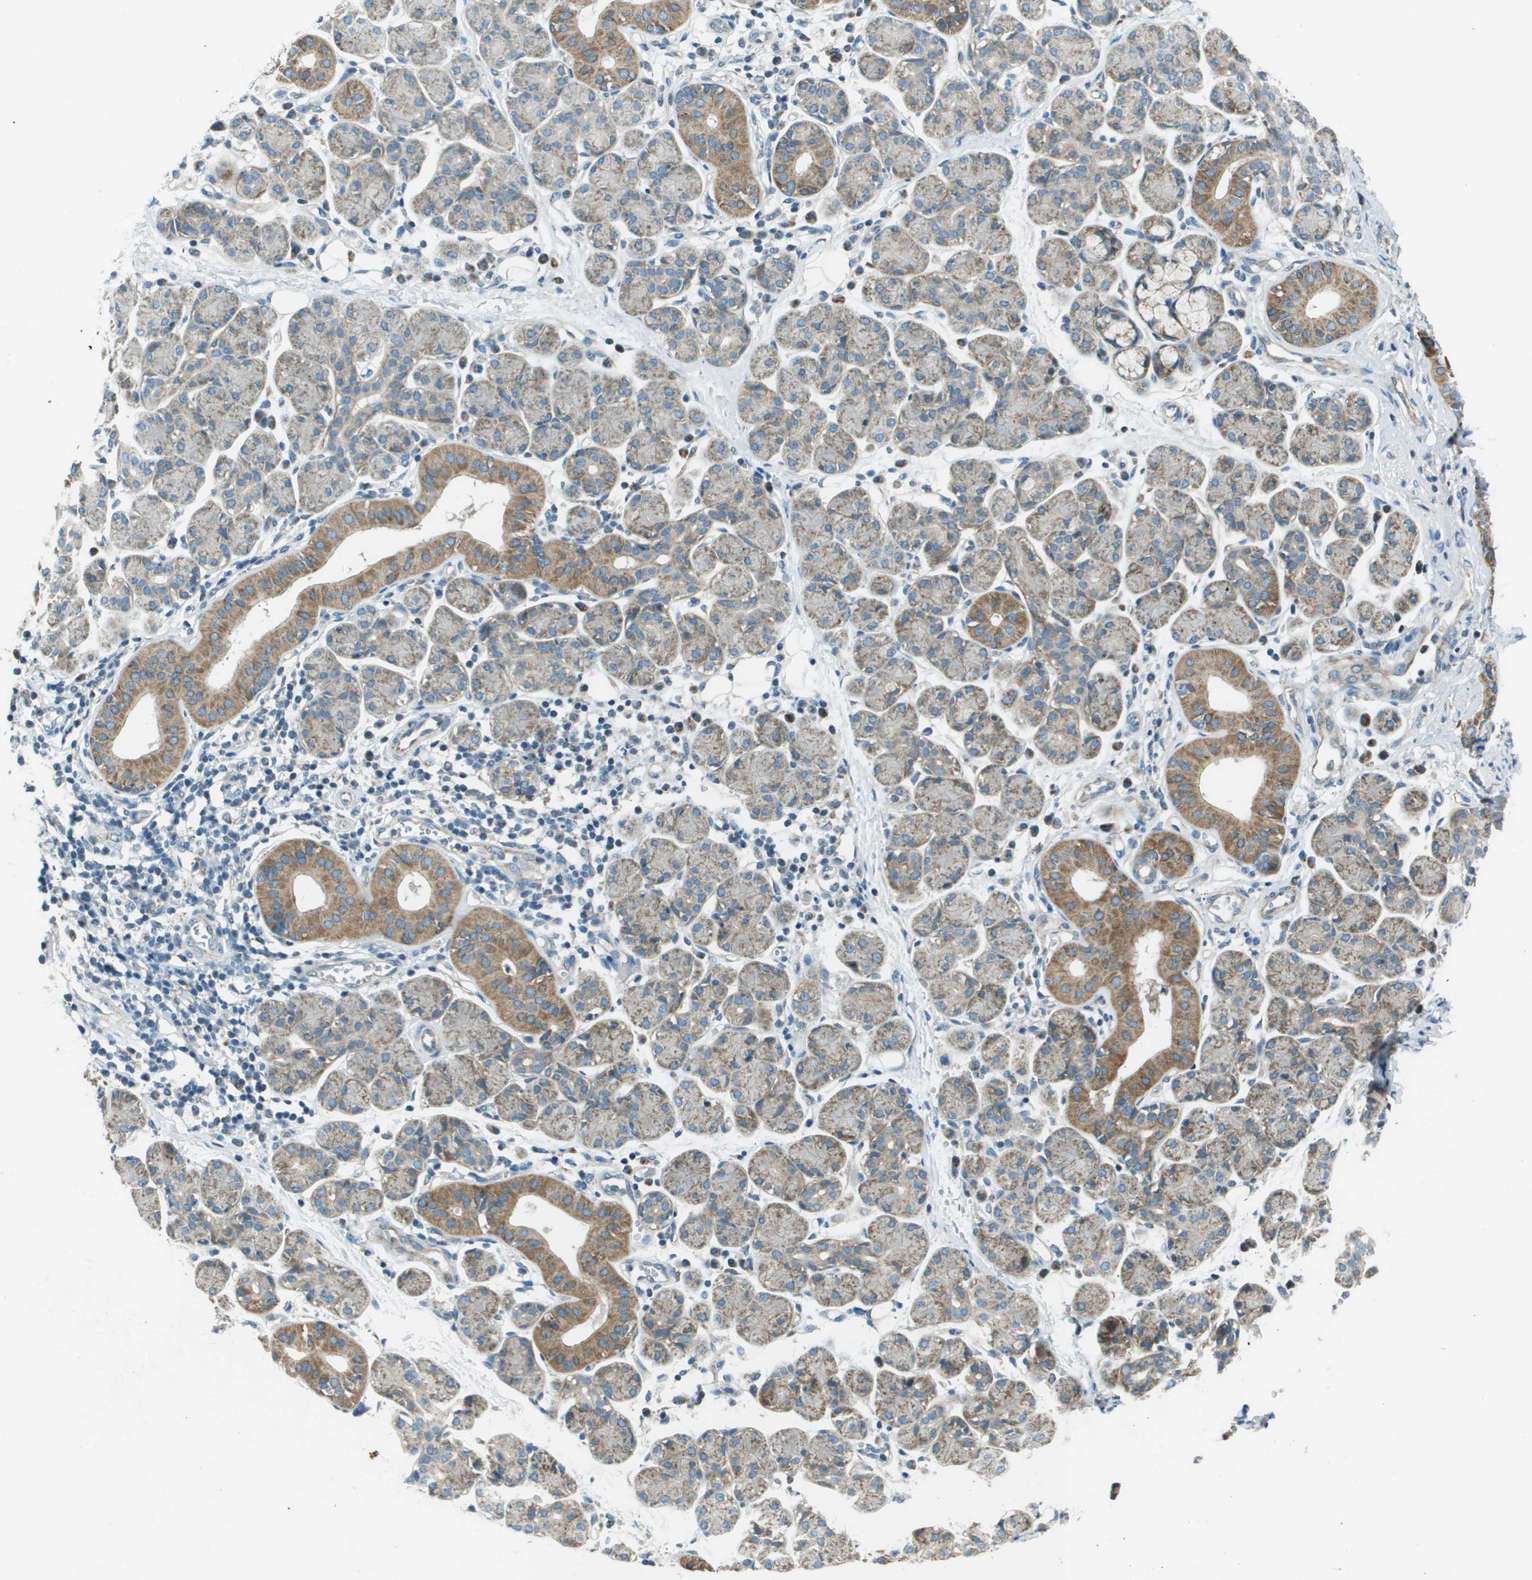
{"staining": {"intensity": "moderate", "quantity": "25%-75%", "location": "cytoplasmic/membranous"}, "tissue": "salivary gland", "cell_type": "Glandular cells", "image_type": "normal", "snomed": [{"axis": "morphology", "description": "Normal tissue, NOS"}, {"axis": "morphology", "description": "Inflammation, NOS"}, {"axis": "topography", "description": "Lymph node"}, {"axis": "topography", "description": "Salivary gland"}], "caption": "Immunohistochemistry of unremarkable human salivary gland demonstrates medium levels of moderate cytoplasmic/membranous positivity in approximately 25%-75% of glandular cells. The staining was performed using DAB (3,3'-diaminobenzidine) to visualize the protein expression in brown, while the nuclei were stained in blue with hematoxylin (Magnification: 20x).", "gene": "MIGA1", "patient": {"sex": "male", "age": 3}}